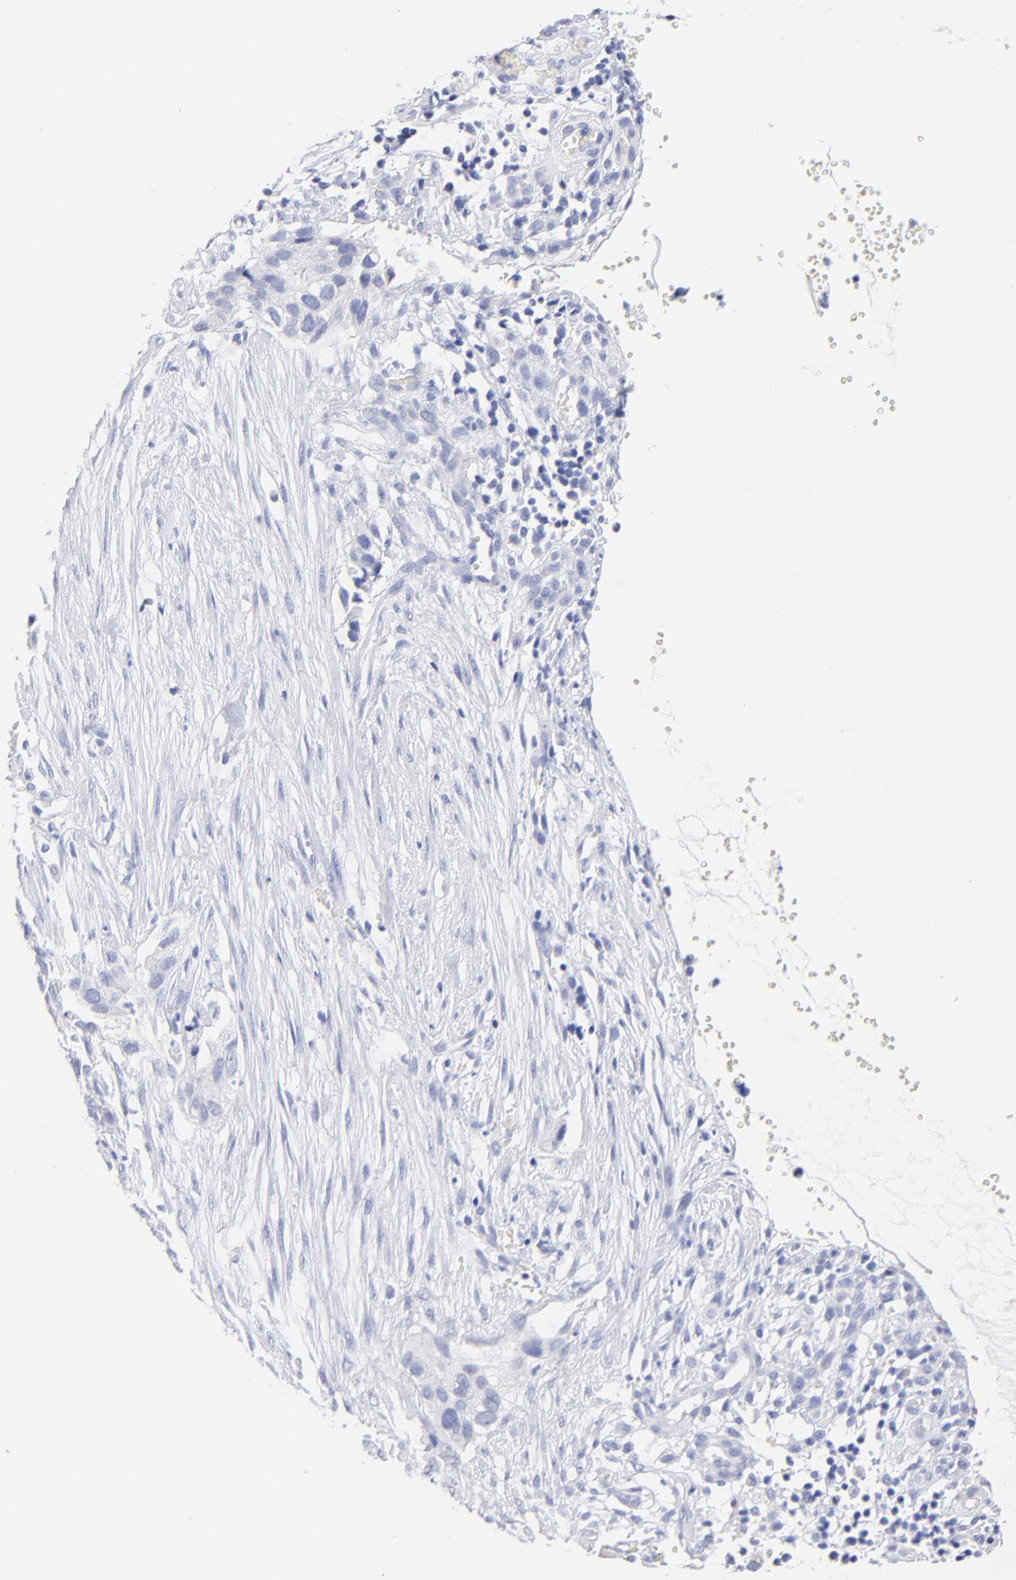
{"staining": {"intensity": "negative", "quantity": "none", "location": "none"}, "tissue": "cervical cancer", "cell_type": "Tumor cells", "image_type": "cancer", "snomed": [{"axis": "morphology", "description": "Normal tissue, NOS"}, {"axis": "morphology", "description": "Squamous cell carcinoma, NOS"}, {"axis": "topography", "description": "Cervix"}], "caption": "Immunohistochemical staining of cervical cancer displays no significant staining in tumor cells.", "gene": "CFAP57", "patient": {"sex": "female", "age": 45}}